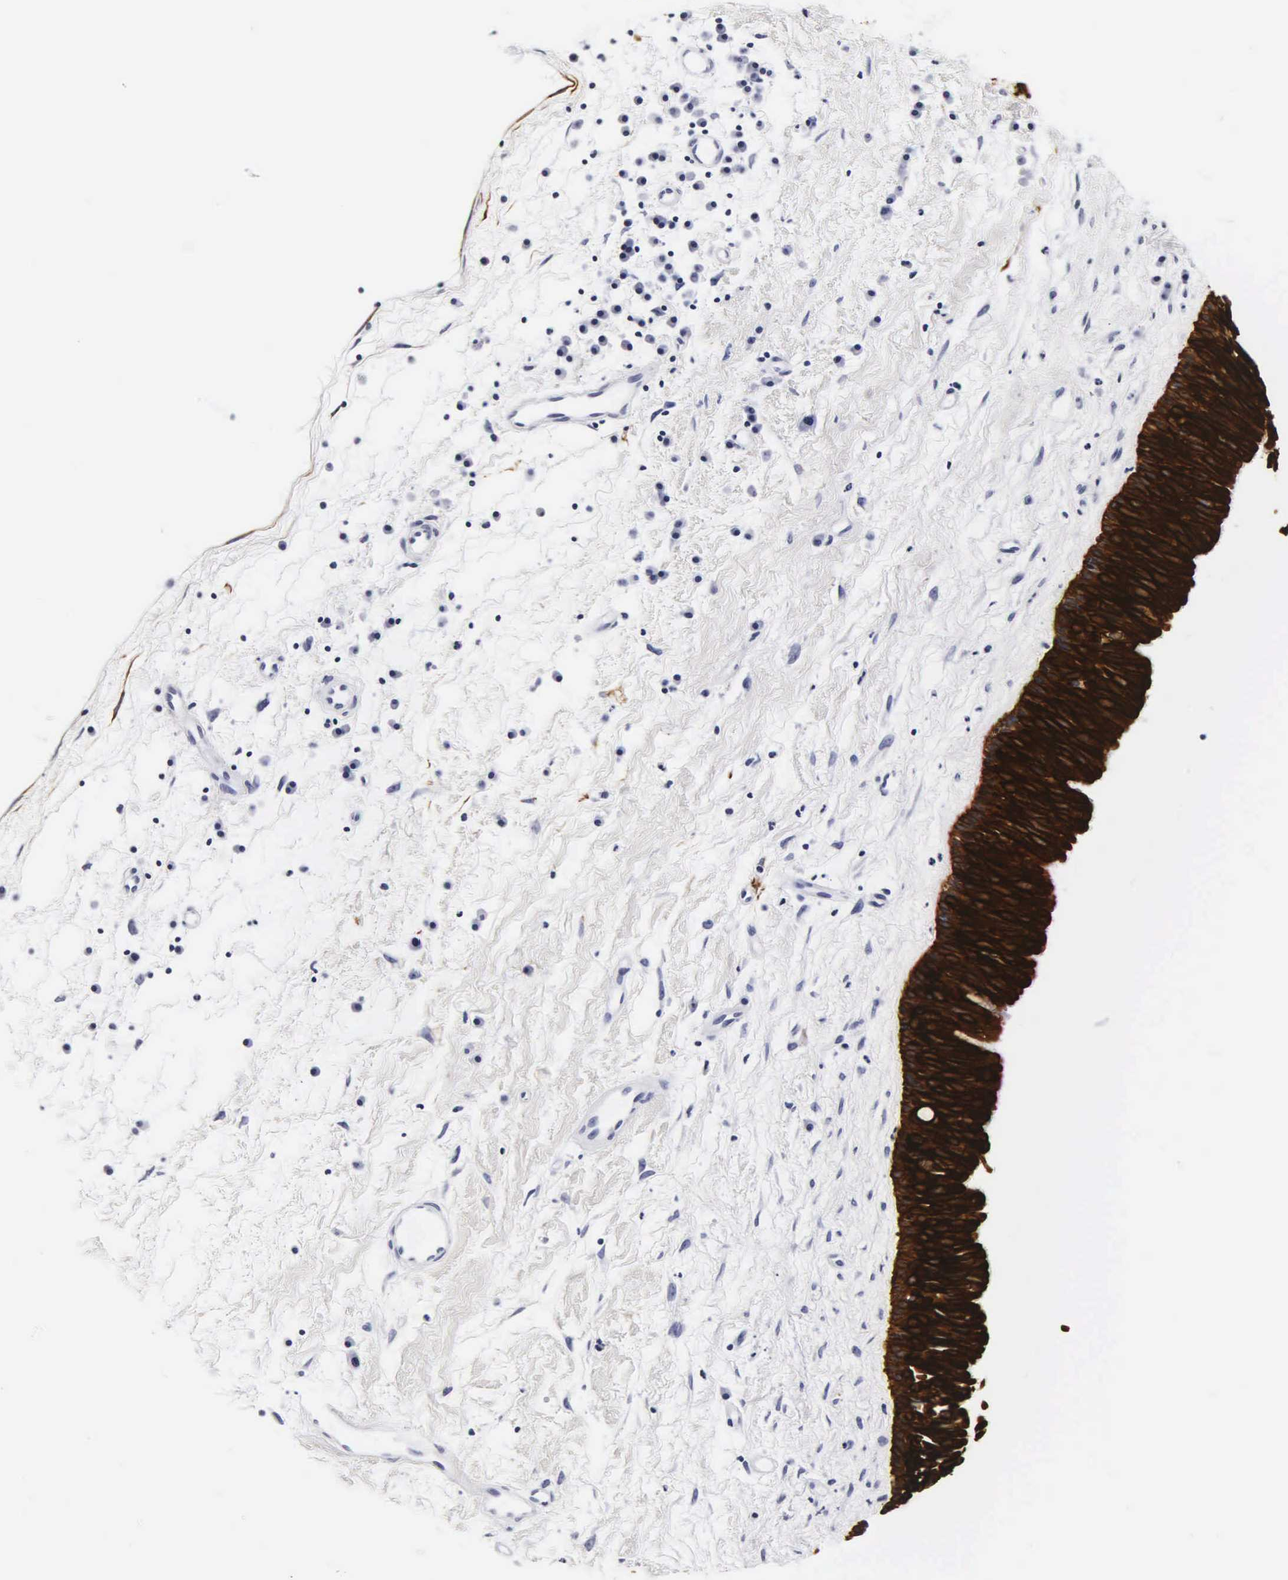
{"staining": {"intensity": "strong", "quantity": ">75%", "location": "cytoplasmic/membranous"}, "tissue": "nasopharynx", "cell_type": "Respiratory epithelial cells", "image_type": "normal", "snomed": [{"axis": "morphology", "description": "Normal tissue, NOS"}, {"axis": "topography", "description": "Nasopharynx"}], "caption": "Immunohistochemistry (IHC) of unremarkable human nasopharynx displays high levels of strong cytoplasmic/membranous expression in about >75% of respiratory epithelial cells. (IHC, brightfield microscopy, high magnification).", "gene": "KRT18", "patient": {"sex": "male", "age": 13}}